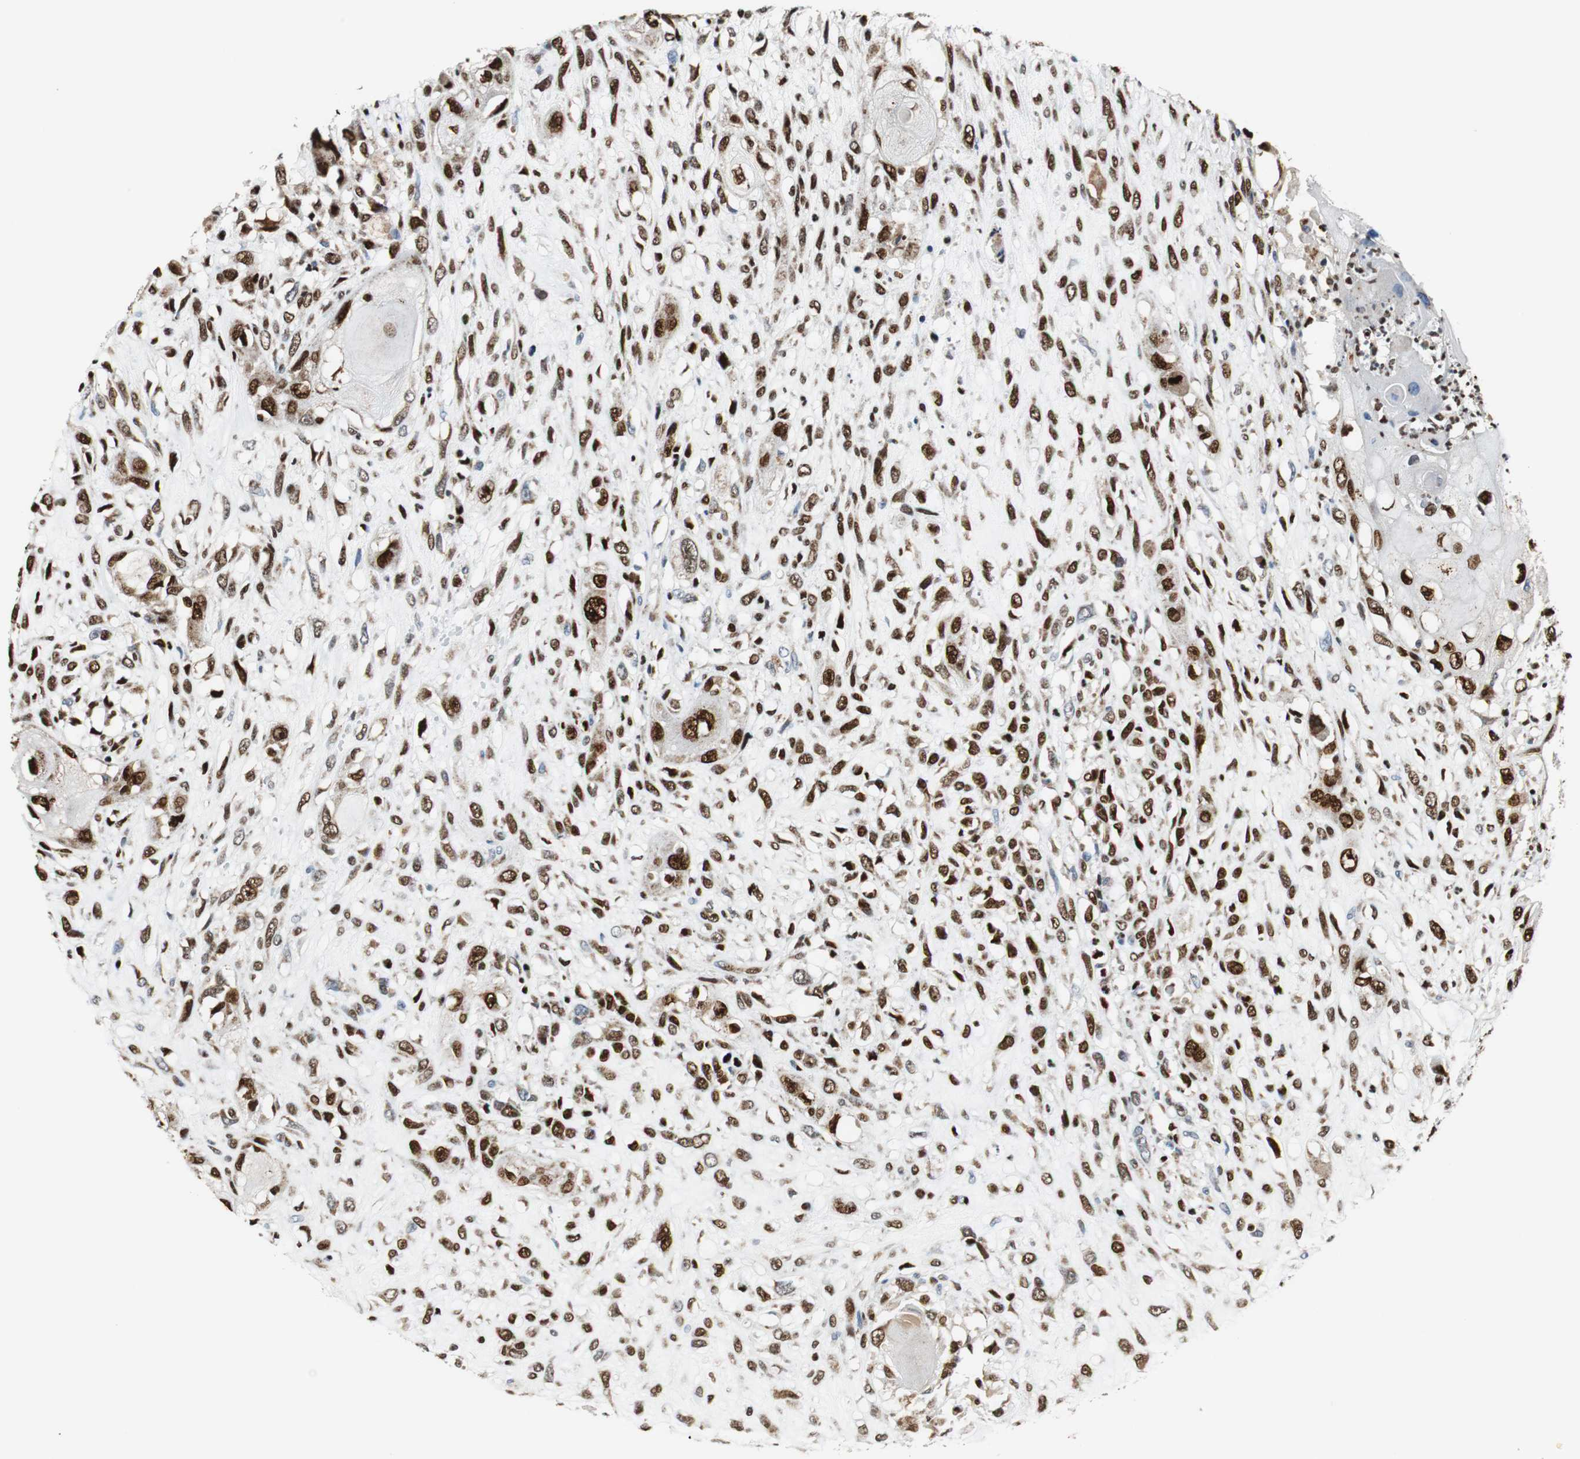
{"staining": {"intensity": "strong", "quantity": ">75%", "location": "nuclear"}, "tissue": "head and neck cancer", "cell_type": "Tumor cells", "image_type": "cancer", "snomed": [{"axis": "morphology", "description": "Necrosis, NOS"}, {"axis": "morphology", "description": "Neoplasm, malignant, NOS"}, {"axis": "topography", "description": "Salivary gland"}, {"axis": "topography", "description": "Head-Neck"}], "caption": "Immunohistochemistry (IHC) histopathology image of neoplastic tissue: head and neck cancer (malignant neoplasm) stained using immunohistochemistry (IHC) shows high levels of strong protein expression localized specifically in the nuclear of tumor cells, appearing as a nuclear brown color.", "gene": "HDAC1", "patient": {"sex": "male", "age": 43}}